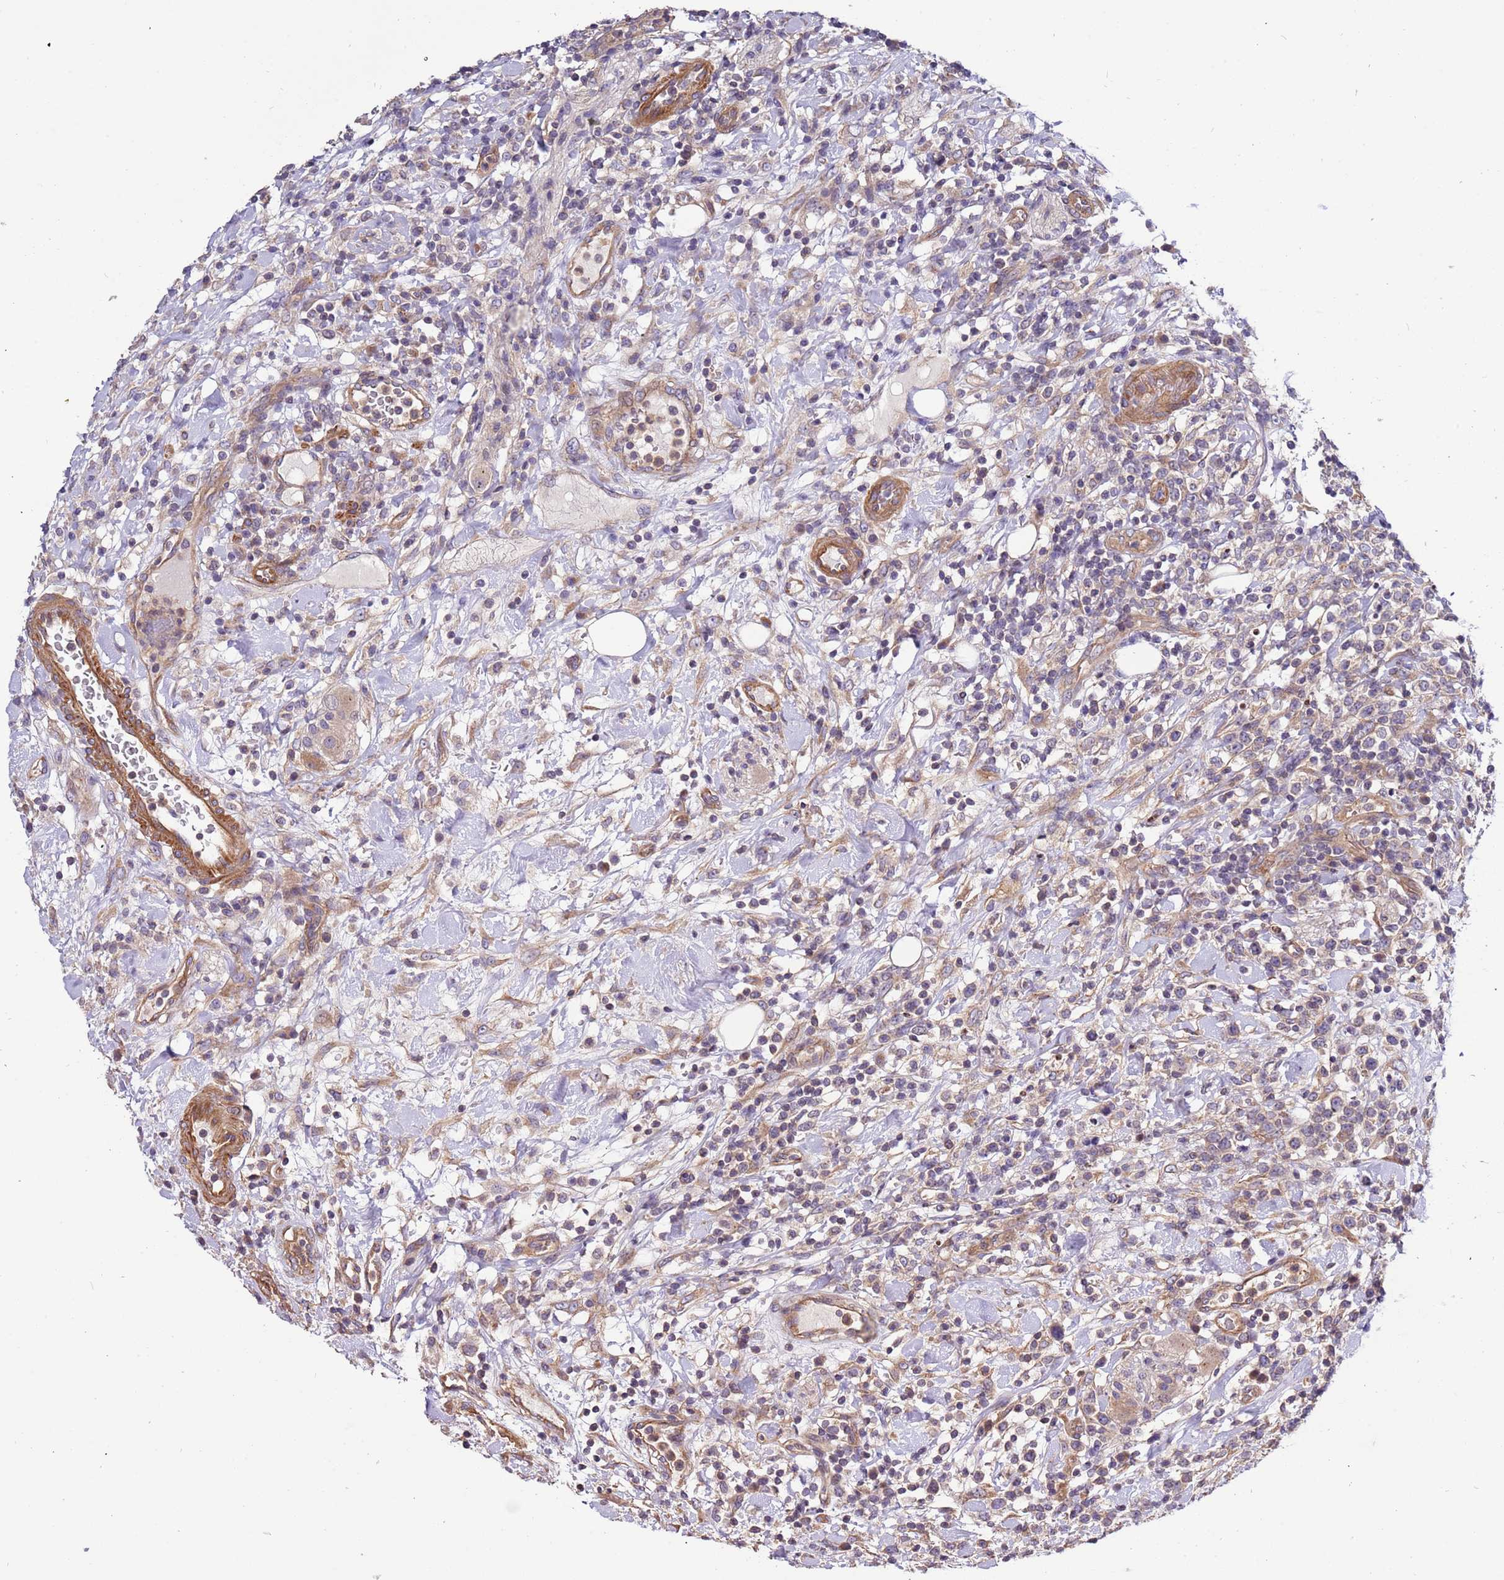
{"staining": {"intensity": "weak", "quantity": "<25%", "location": "cytoplasmic/membranous"}, "tissue": "lymphoma", "cell_type": "Tumor cells", "image_type": "cancer", "snomed": [{"axis": "morphology", "description": "Malignant lymphoma, non-Hodgkin's type, High grade"}, {"axis": "topography", "description": "Colon"}], "caption": "Tumor cells show no significant protein positivity in high-grade malignant lymphoma, non-Hodgkin's type.", "gene": "LAMB4", "patient": {"sex": "female", "age": 53}}